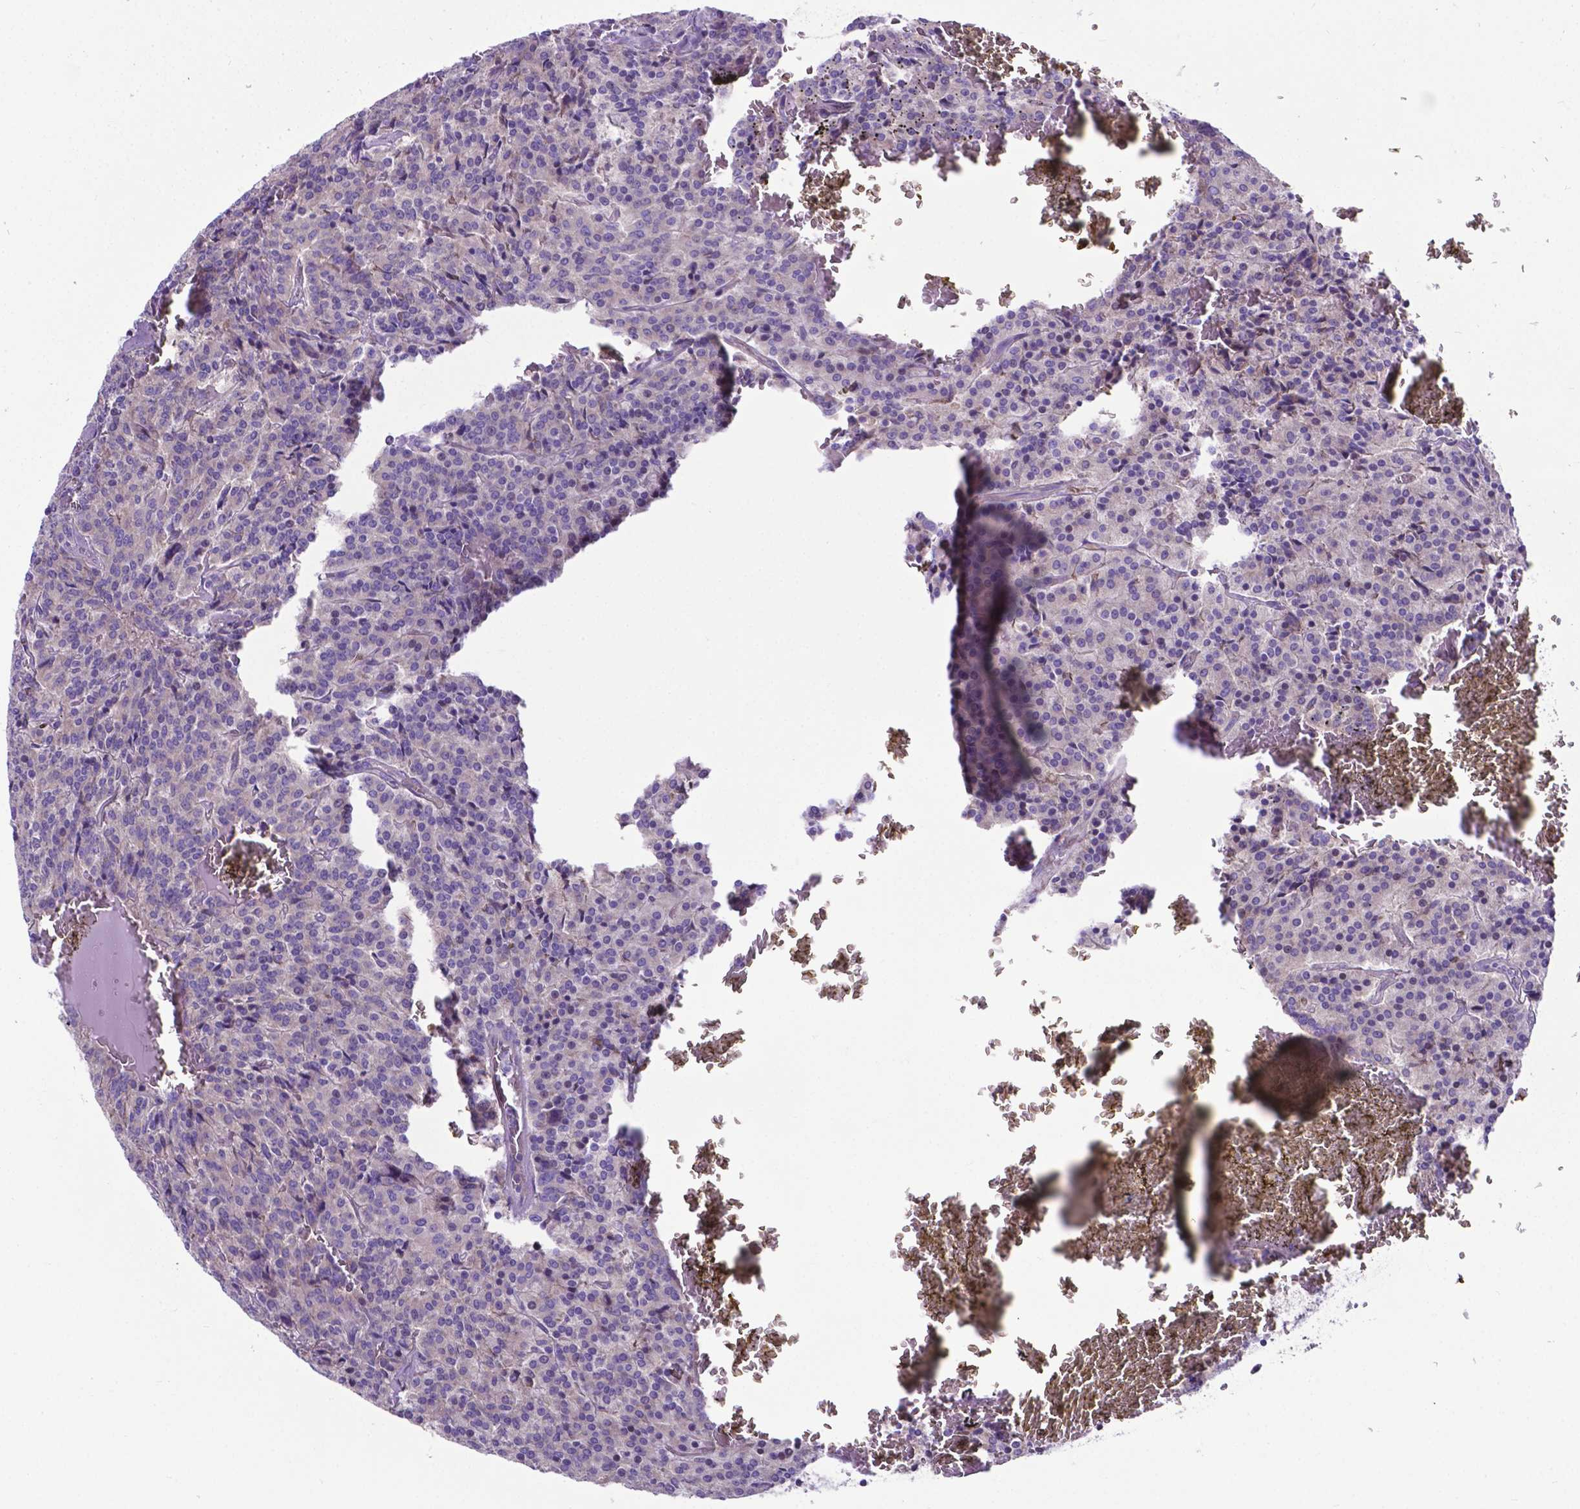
{"staining": {"intensity": "negative", "quantity": "none", "location": "none"}, "tissue": "carcinoid", "cell_type": "Tumor cells", "image_type": "cancer", "snomed": [{"axis": "morphology", "description": "Carcinoid, malignant, NOS"}, {"axis": "topography", "description": "Lung"}], "caption": "The immunohistochemistry (IHC) micrograph has no significant positivity in tumor cells of carcinoid (malignant) tissue. (DAB (3,3'-diaminobenzidine) IHC, high magnification).", "gene": "RPL6", "patient": {"sex": "male", "age": 70}}